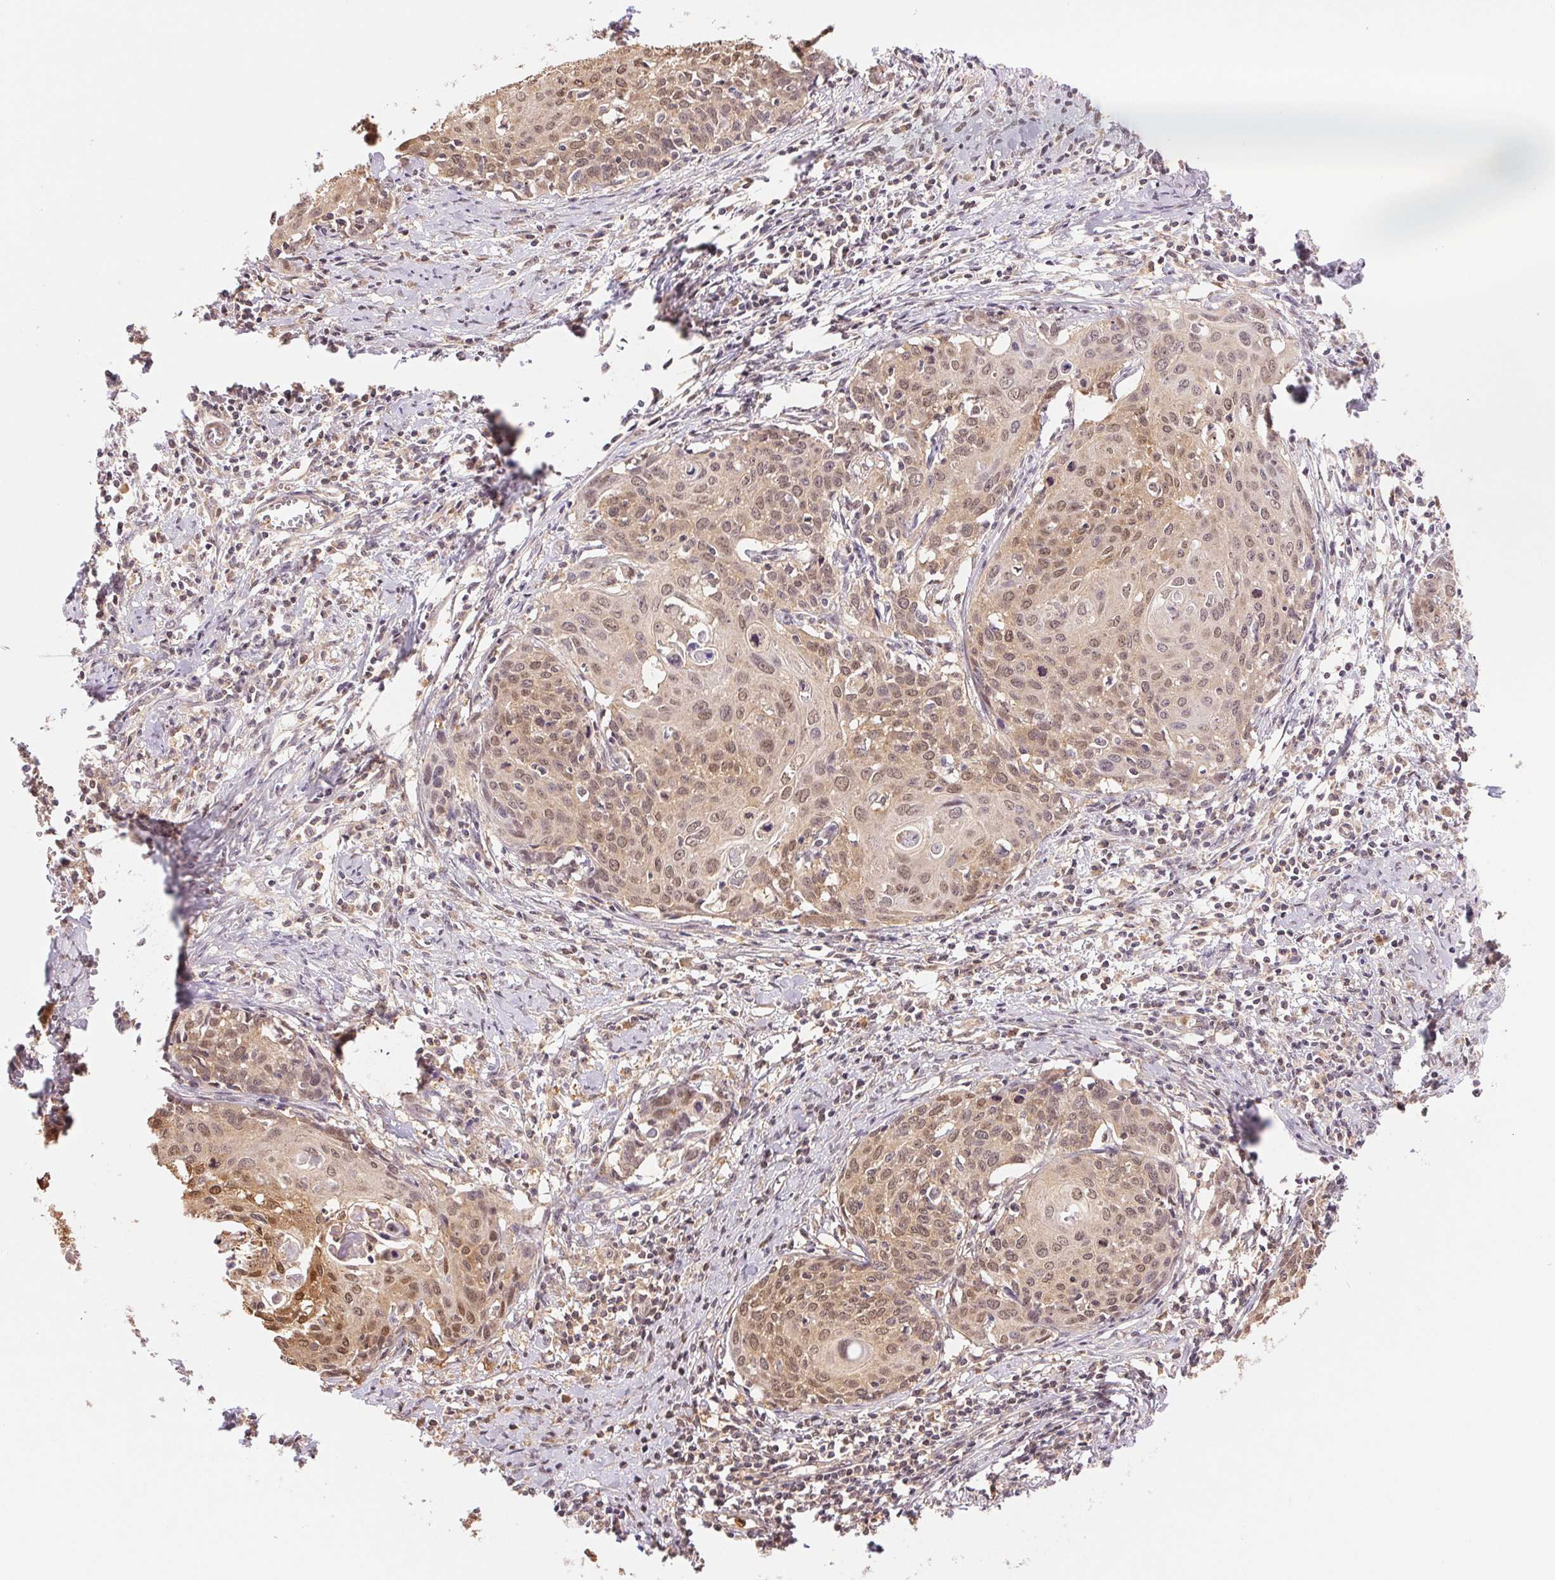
{"staining": {"intensity": "weak", "quantity": ">75%", "location": "cytoplasmic/membranous,nuclear"}, "tissue": "cervical cancer", "cell_type": "Tumor cells", "image_type": "cancer", "snomed": [{"axis": "morphology", "description": "Squamous cell carcinoma, NOS"}, {"axis": "topography", "description": "Cervix"}], "caption": "Cervical cancer stained for a protein shows weak cytoplasmic/membranous and nuclear positivity in tumor cells.", "gene": "CDC123", "patient": {"sex": "female", "age": 62}}